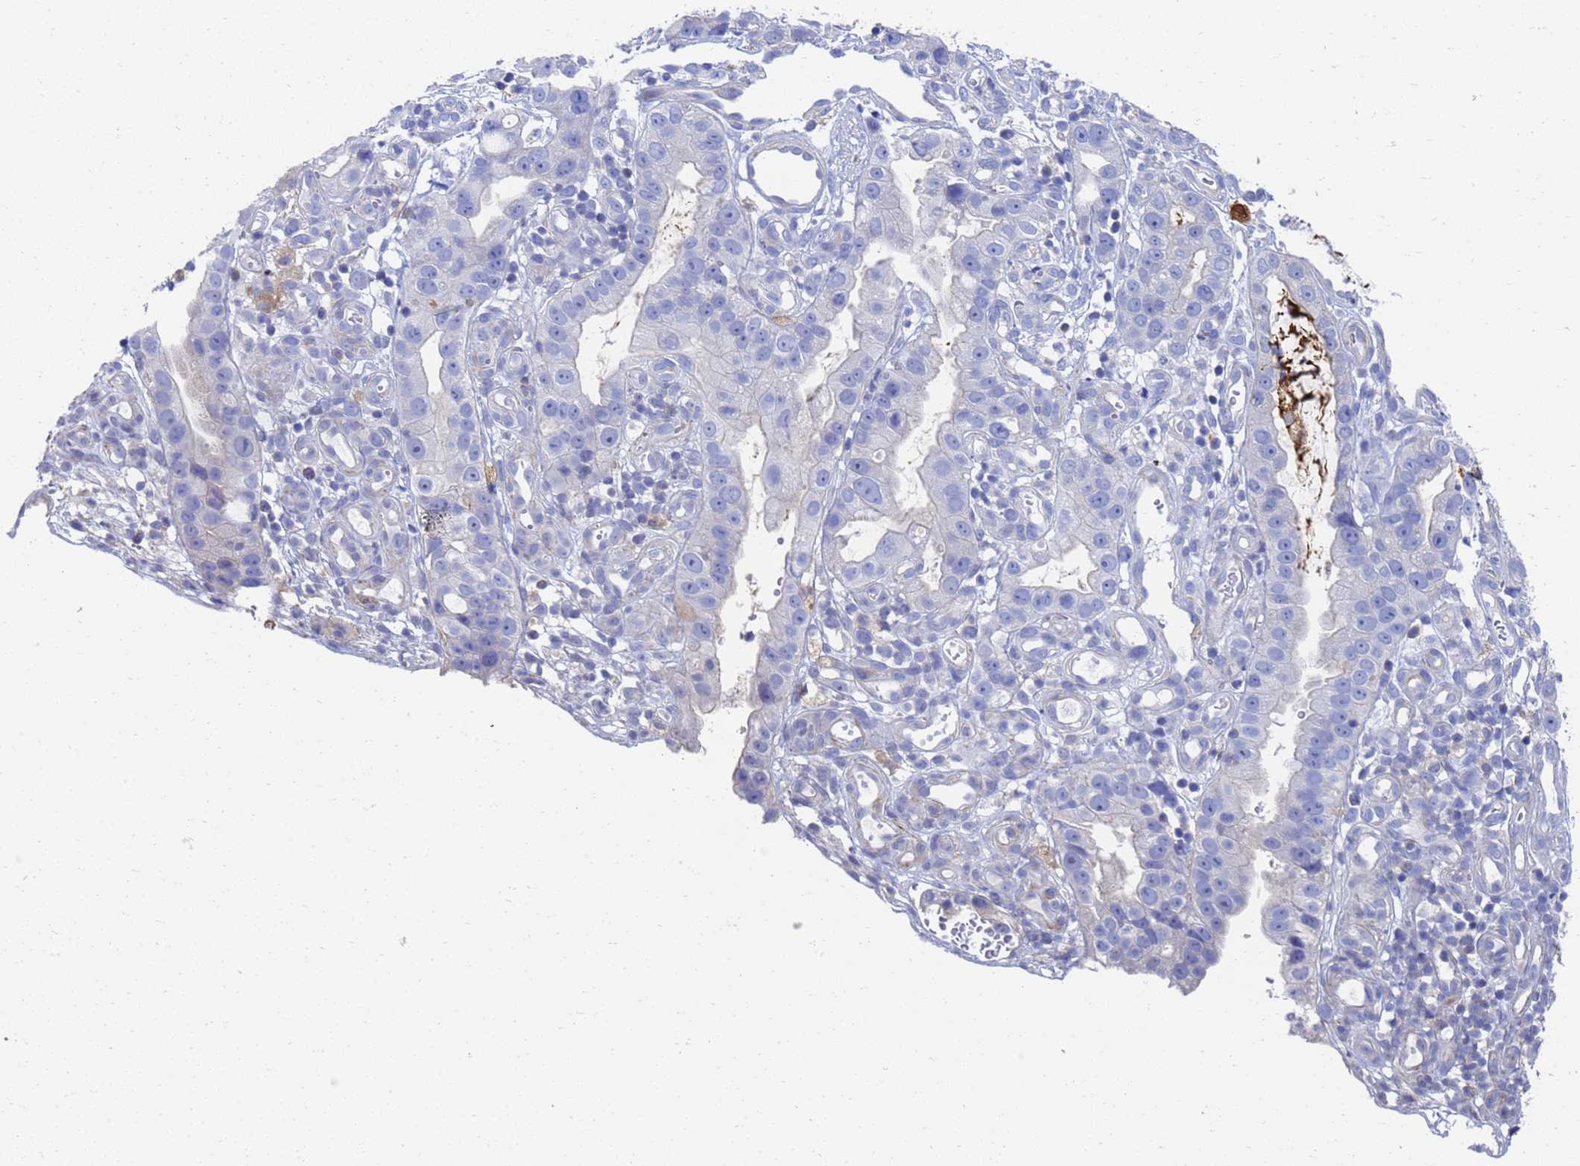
{"staining": {"intensity": "negative", "quantity": "none", "location": "none"}, "tissue": "stomach cancer", "cell_type": "Tumor cells", "image_type": "cancer", "snomed": [{"axis": "morphology", "description": "Adenocarcinoma, NOS"}, {"axis": "topography", "description": "Stomach"}], "caption": "Immunohistochemistry of human adenocarcinoma (stomach) displays no positivity in tumor cells.", "gene": "GCHFR", "patient": {"sex": "male", "age": 55}}